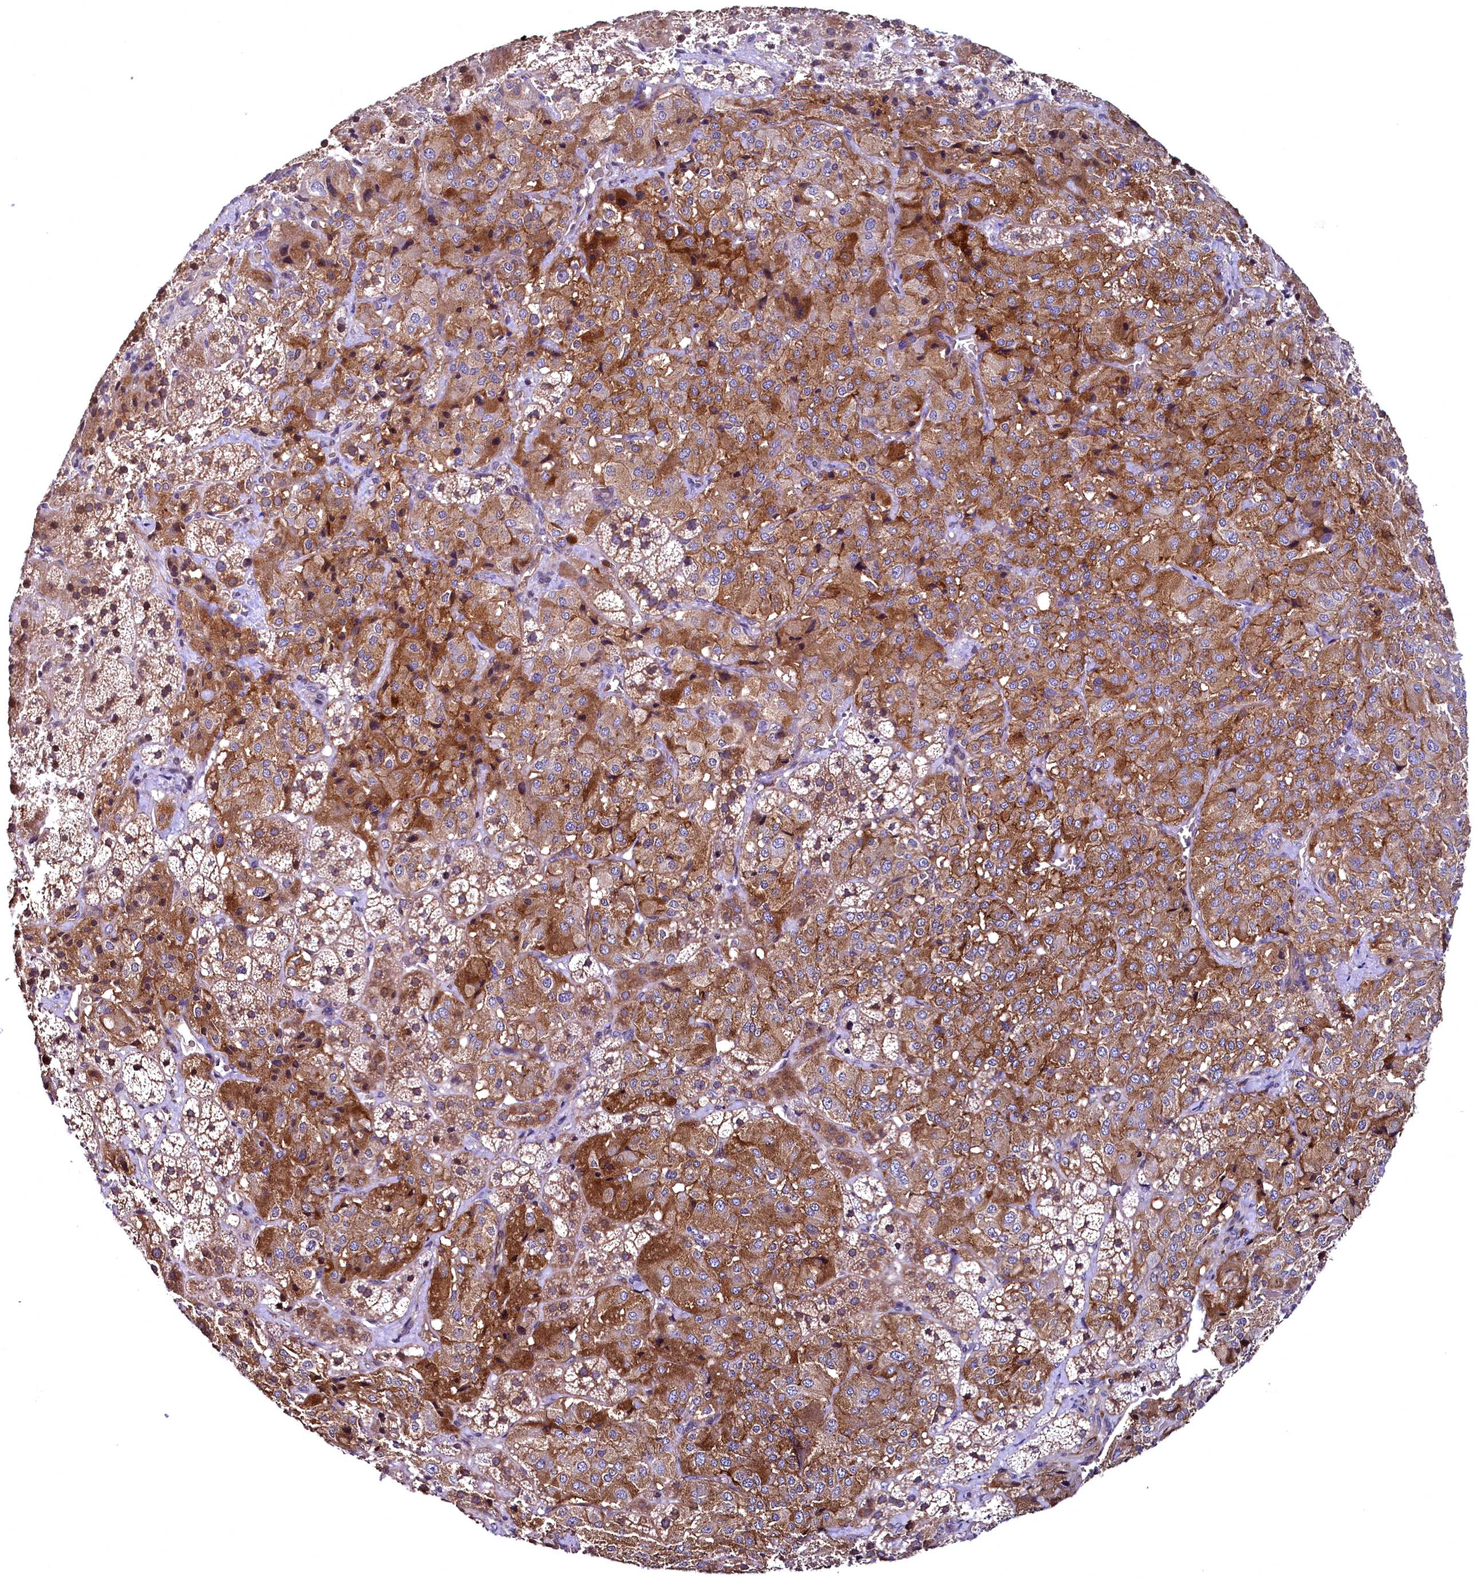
{"staining": {"intensity": "strong", "quantity": ">75%", "location": "cytoplasmic/membranous"}, "tissue": "adrenal gland", "cell_type": "Glandular cells", "image_type": "normal", "snomed": [{"axis": "morphology", "description": "Normal tissue, NOS"}, {"axis": "topography", "description": "Adrenal gland"}], "caption": "This micrograph exhibits IHC staining of unremarkable adrenal gland, with high strong cytoplasmic/membranous staining in approximately >75% of glandular cells.", "gene": "SVIP", "patient": {"sex": "female", "age": 44}}